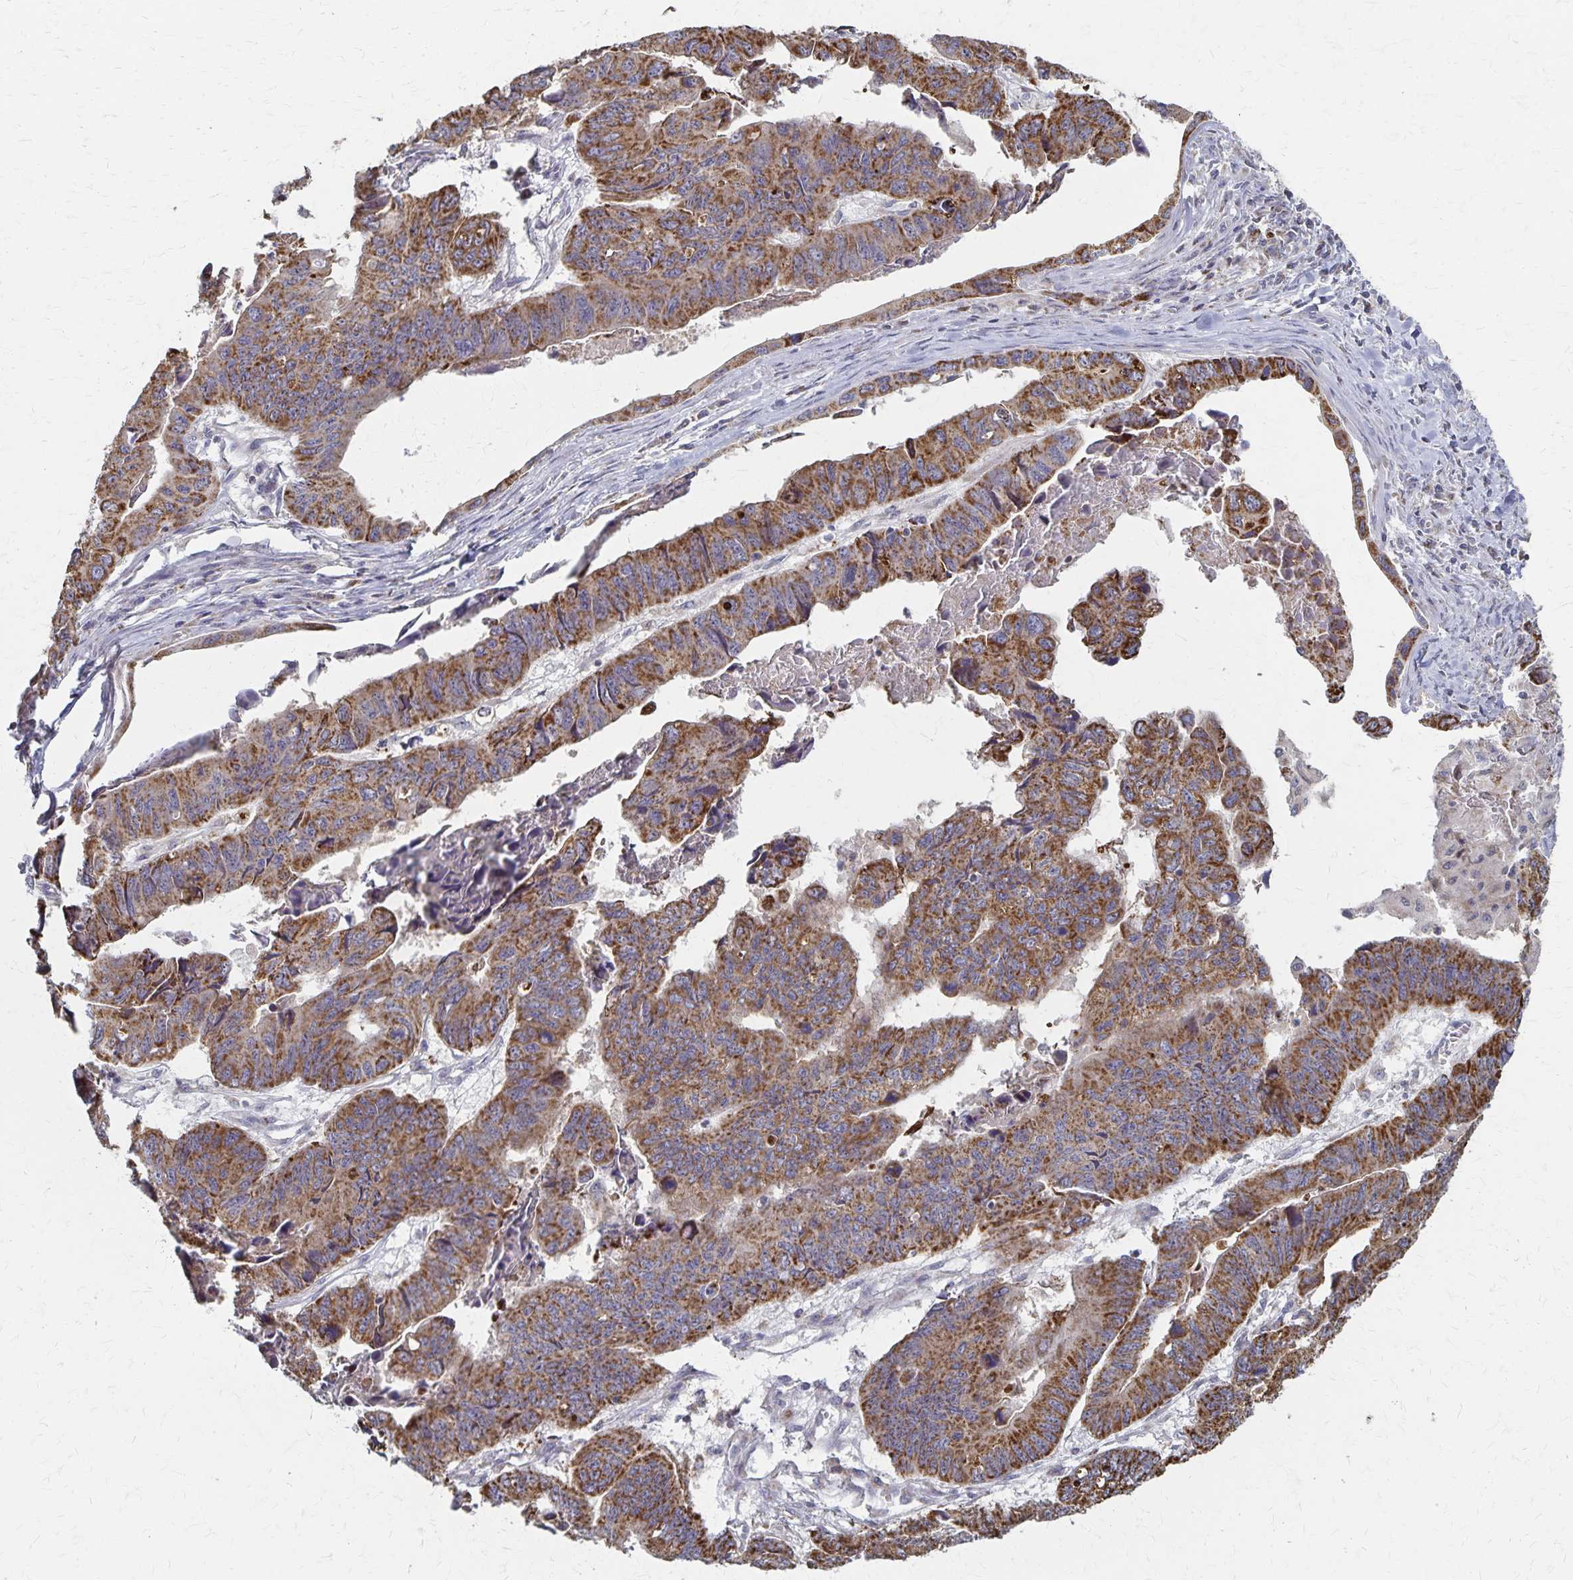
{"staining": {"intensity": "strong", "quantity": ">75%", "location": "cytoplasmic/membranous"}, "tissue": "stomach cancer", "cell_type": "Tumor cells", "image_type": "cancer", "snomed": [{"axis": "morphology", "description": "Adenocarcinoma, NOS"}, {"axis": "topography", "description": "Stomach, lower"}], "caption": "Human stomach cancer stained with a brown dye shows strong cytoplasmic/membranous positive positivity in about >75% of tumor cells.", "gene": "DYRK4", "patient": {"sex": "male", "age": 77}}